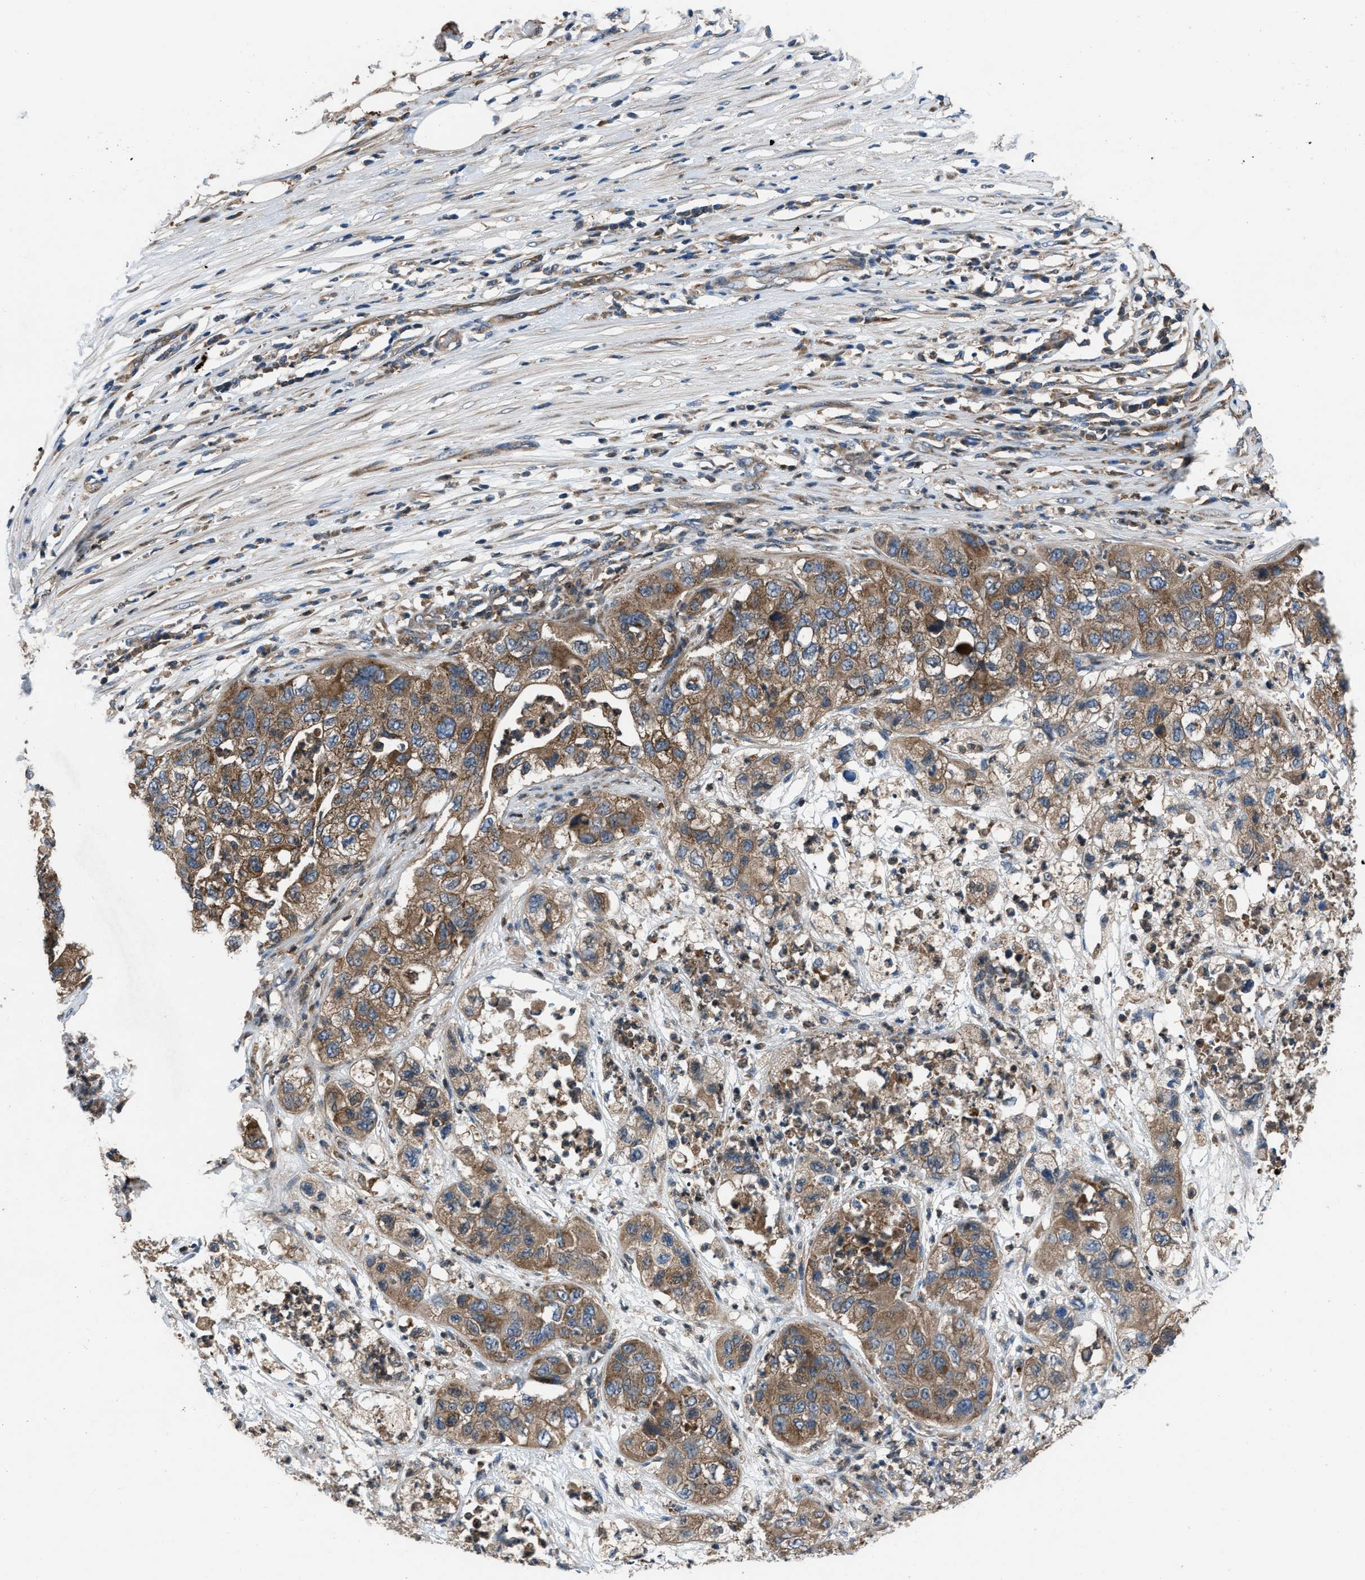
{"staining": {"intensity": "moderate", "quantity": ">75%", "location": "cytoplasmic/membranous"}, "tissue": "pancreatic cancer", "cell_type": "Tumor cells", "image_type": "cancer", "snomed": [{"axis": "morphology", "description": "Adenocarcinoma, NOS"}, {"axis": "topography", "description": "Pancreas"}], "caption": "Immunohistochemistry histopathology image of neoplastic tissue: pancreatic cancer (adenocarcinoma) stained using immunohistochemistry (IHC) reveals medium levels of moderate protein expression localized specifically in the cytoplasmic/membranous of tumor cells, appearing as a cytoplasmic/membranous brown color.", "gene": "USP25", "patient": {"sex": "female", "age": 78}}